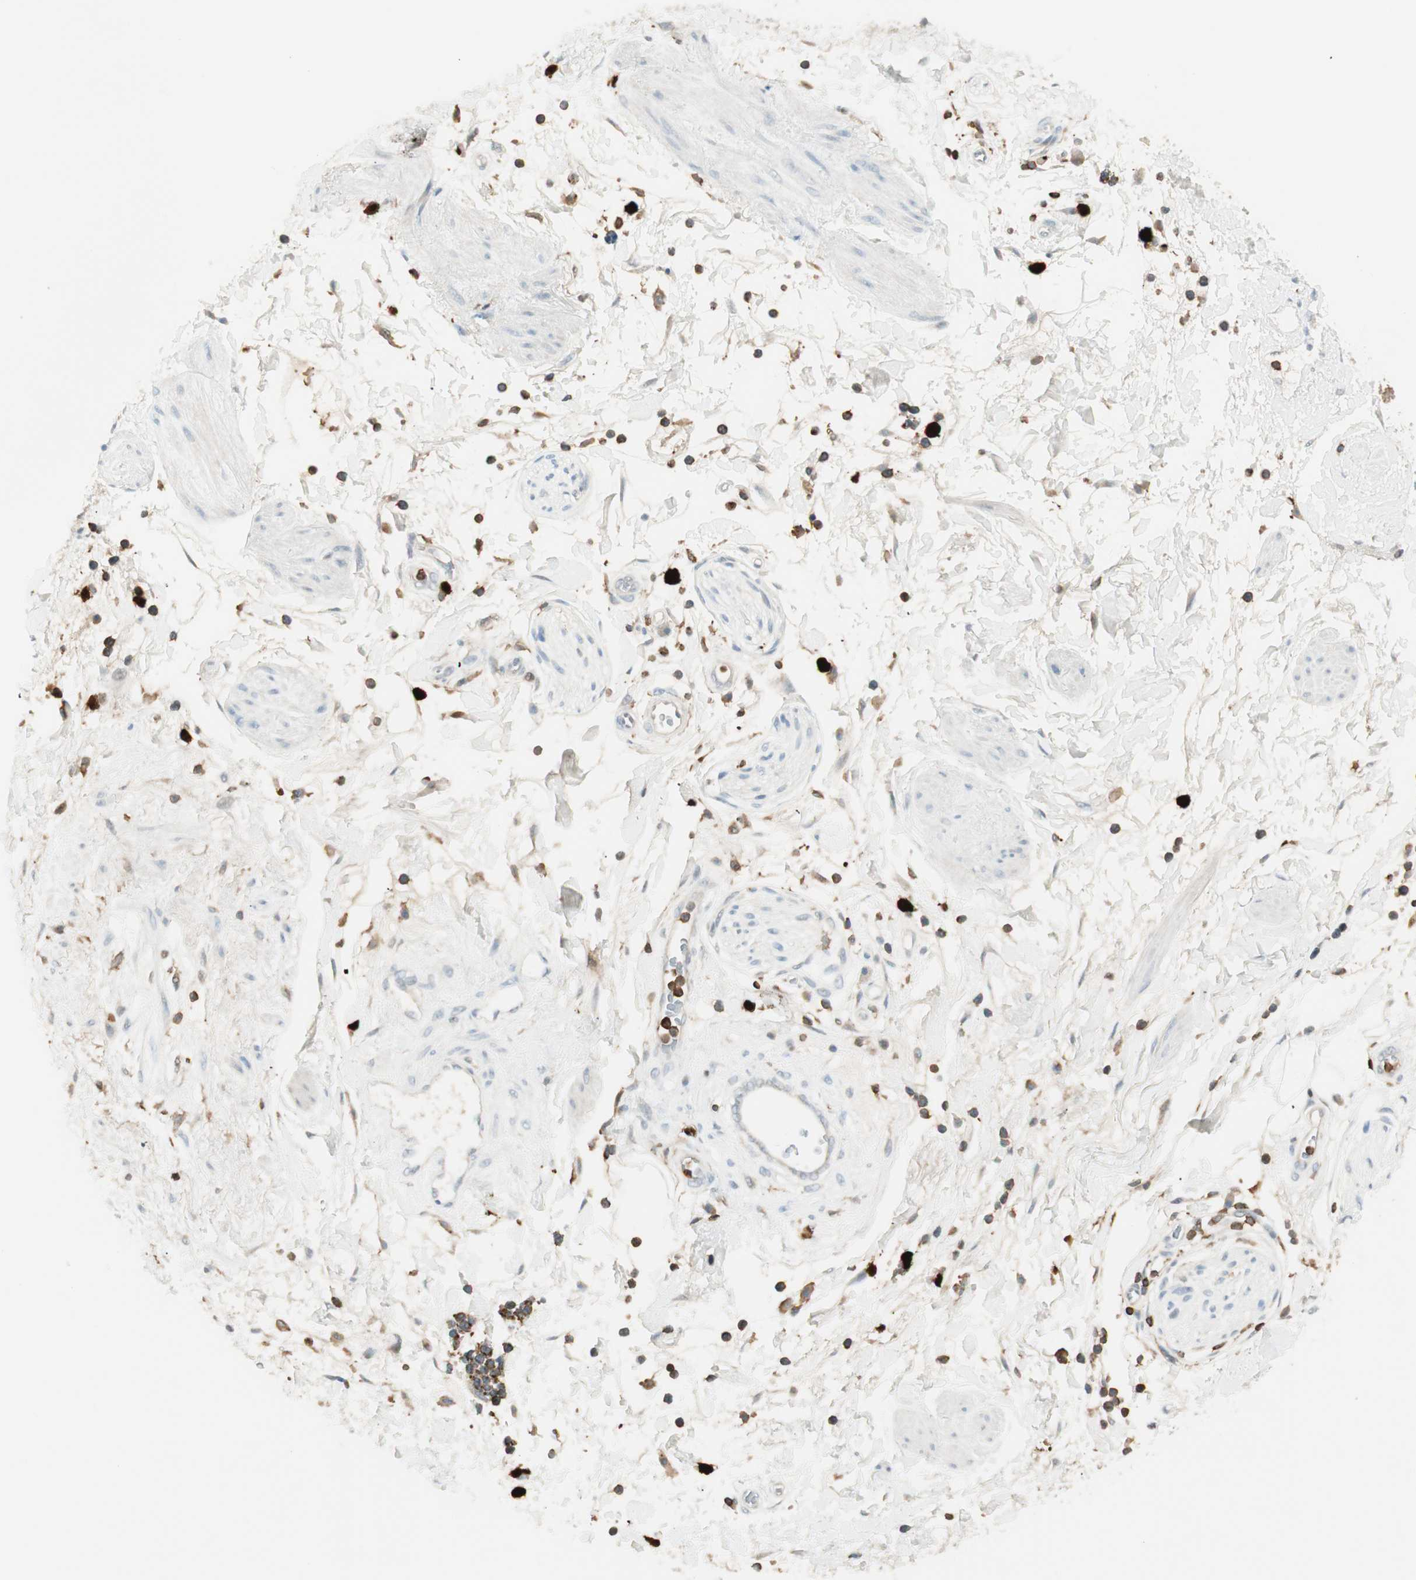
{"staining": {"intensity": "negative", "quantity": "none", "location": "none"}, "tissue": "adipose tissue", "cell_type": "Adipocytes", "image_type": "normal", "snomed": [{"axis": "morphology", "description": "Normal tissue, NOS"}, {"axis": "topography", "description": "Soft tissue"}, {"axis": "topography", "description": "Peripheral nerve tissue"}], "caption": "Protein analysis of unremarkable adipose tissue exhibits no significant staining in adipocytes.", "gene": "HPGD", "patient": {"sex": "female", "age": 71}}